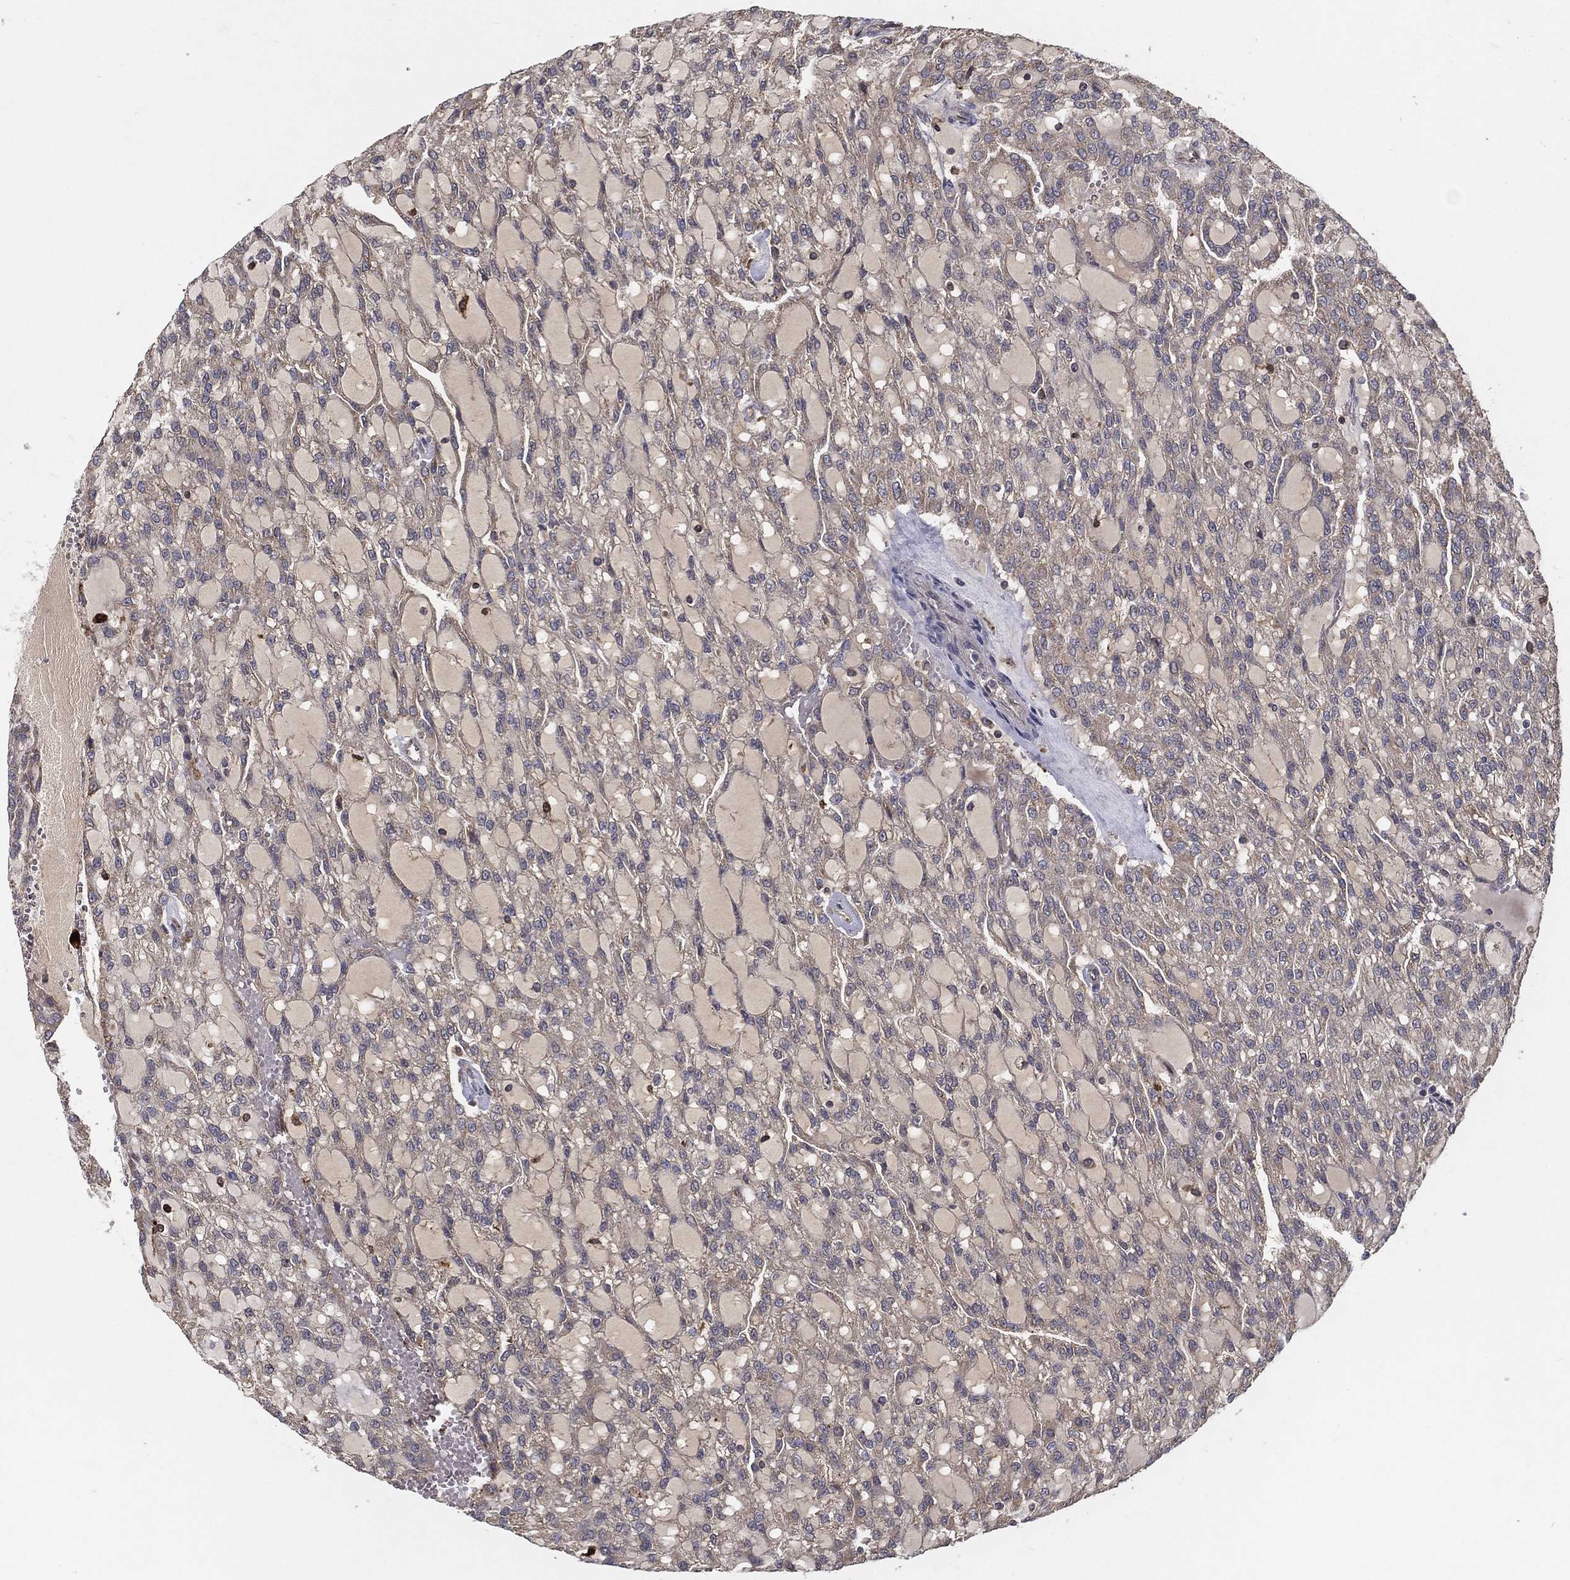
{"staining": {"intensity": "weak", "quantity": "<25%", "location": "cytoplasmic/membranous"}, "tissue": "renal cancer", "cell_type": "Tumor cells", "image_type": "cancer", "snomed": [{"axis": "morphology", "description": "Adenocarcinoma, NOS"}, {"axis": "topography", "description": "Kidney"}], "caption": "Tumor cells are negative for brown protein staining in renal cancer.", "gene": "MT-ND1", "patient": {"sex": "male", "age": 63}}